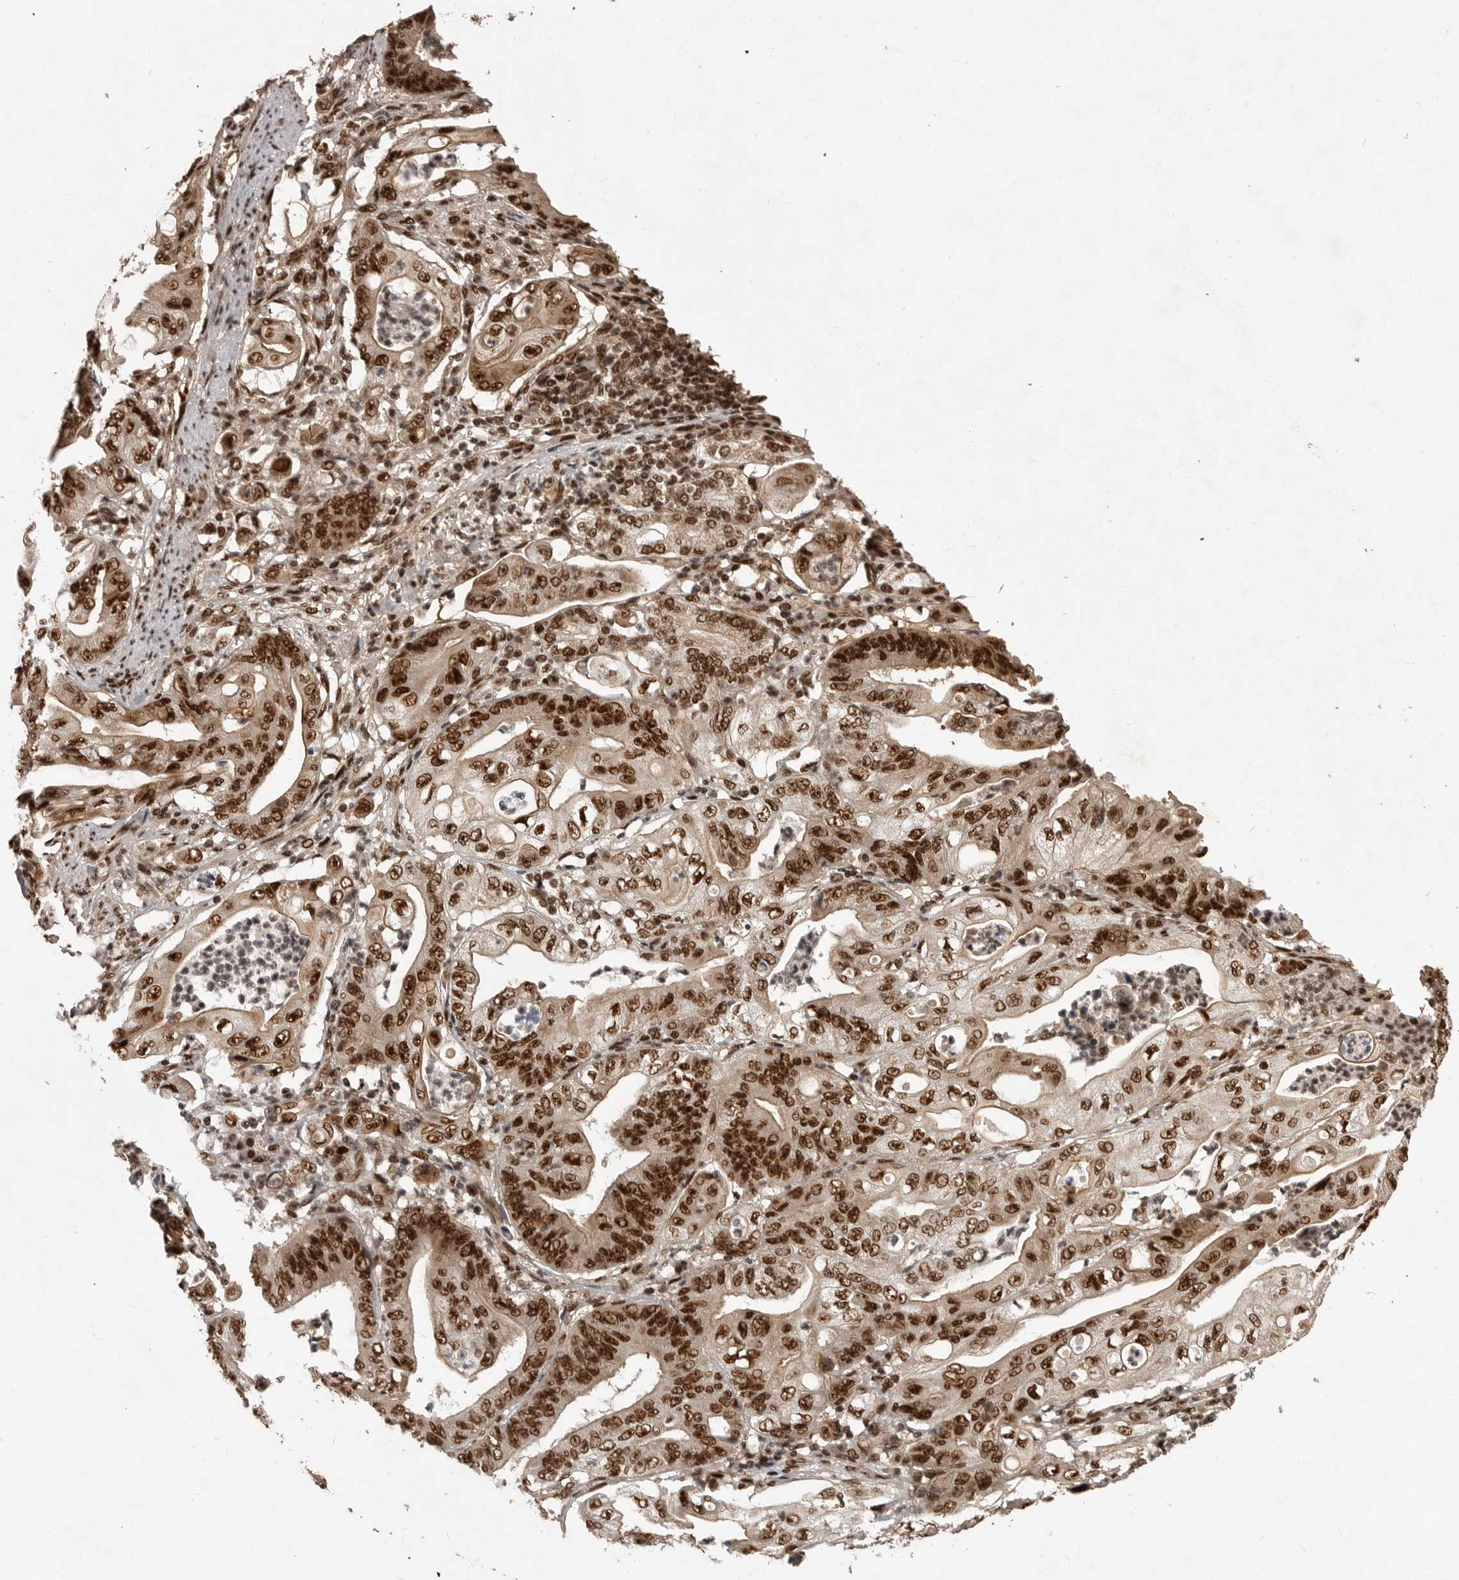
{"staining": {"intensity": "strong", "quantity": ">75%", "location": "nuclear"}, "tissue": "stomach cancer", "cell_type": "Tumor cells", "image_type": "cancer", "snomed": [{"axis": "morphology", "description": "Adenocarcinoma, NOS"}, {"axis": "topography", "description": "Stomach"}], "caption": "This histopathology image demonstrates IHC staining of stomach cancer, with high strong nuclear expression in about >75% of tumor cells.", "gene": "PPP1R8", "patient": {"sex": "female", "age": 73}}